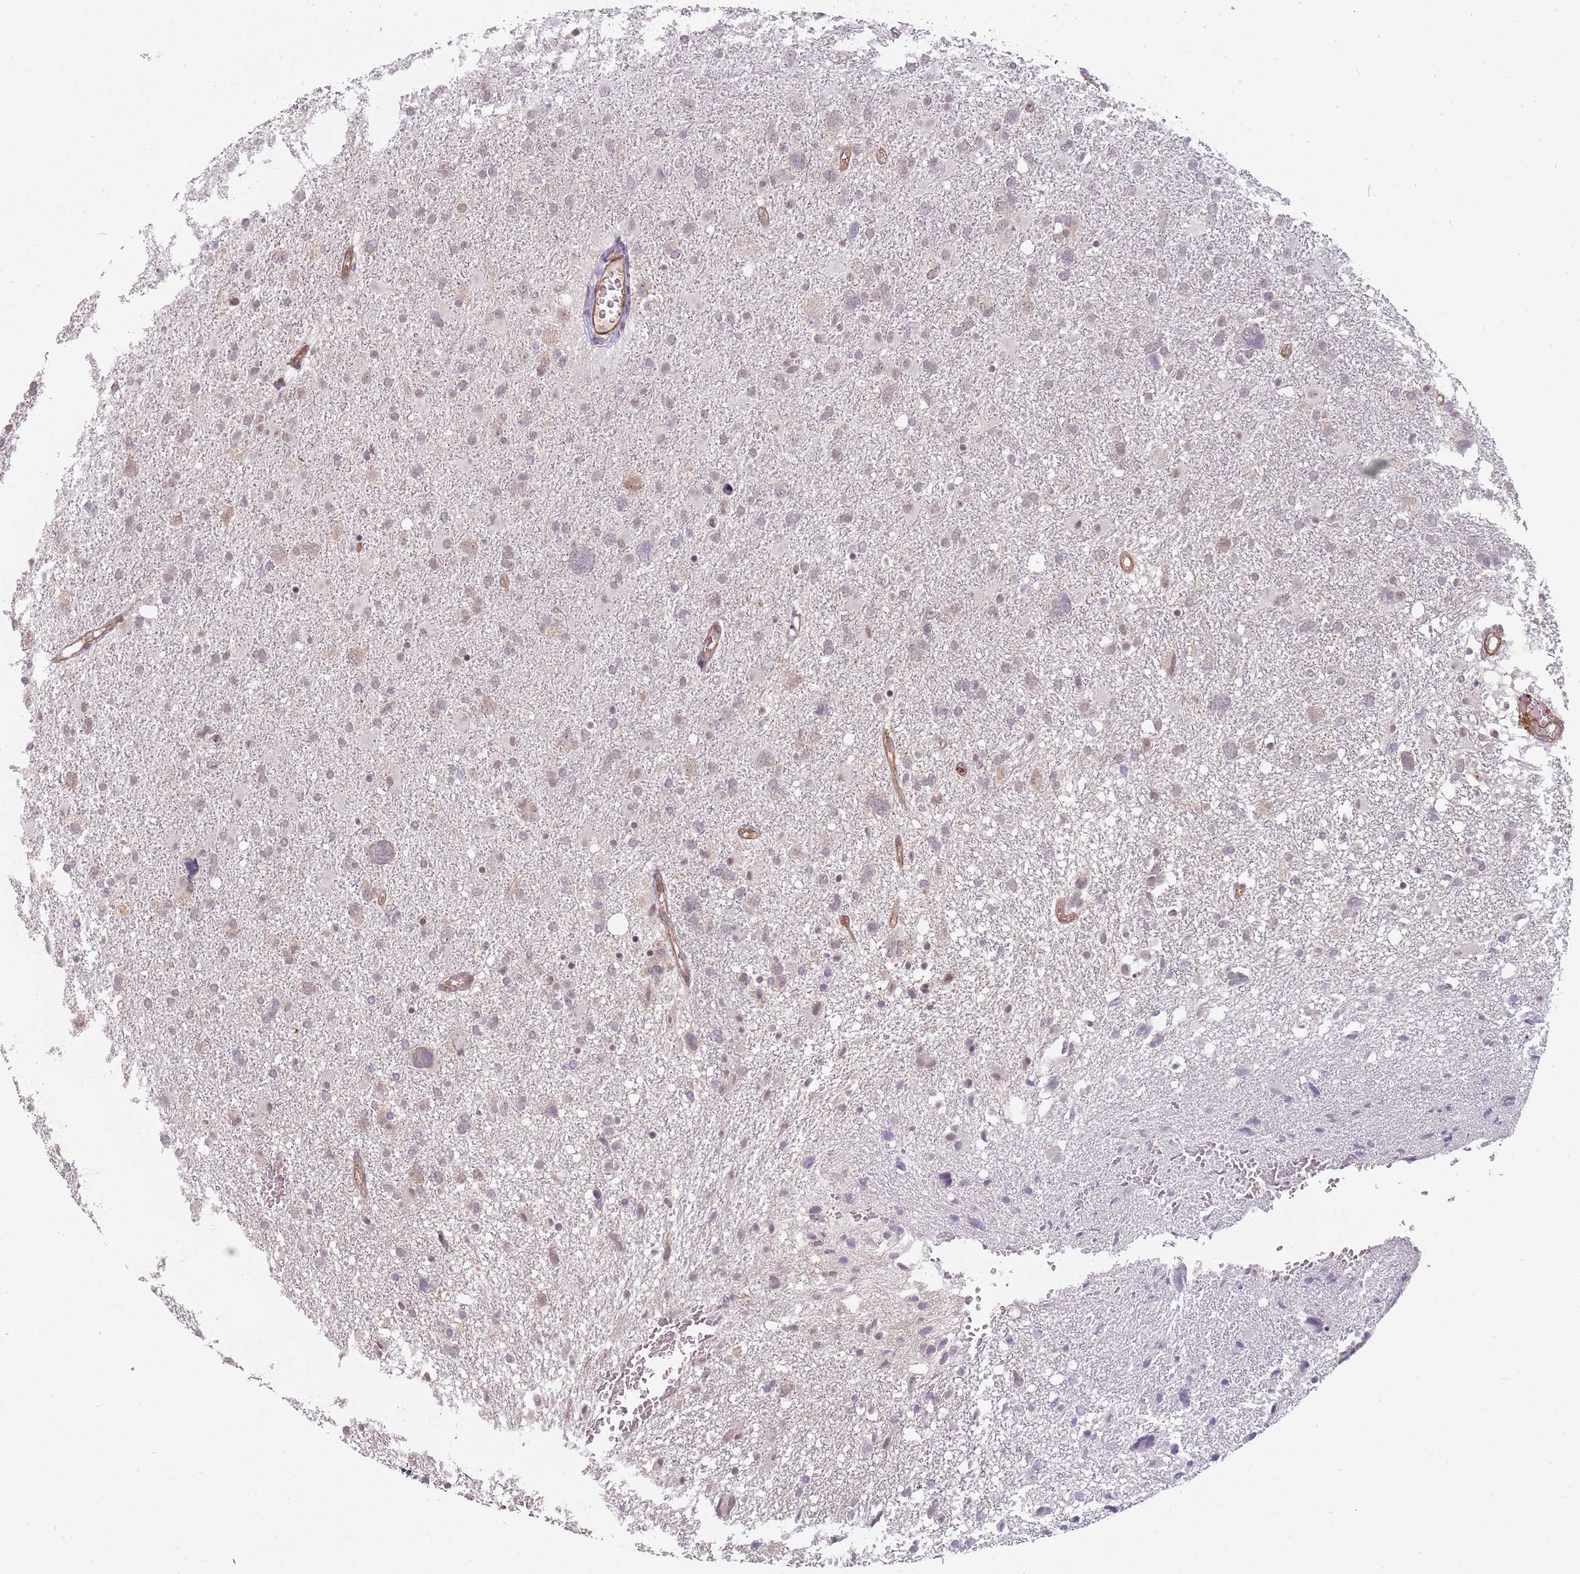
{"staining": {"intensity": "negative", "quantity": "none", "location": "none"}, "tissue": "glioma", "cell_type": "Tumor cells", "image_type": "cancer", "snomed": [{"axis": "morphology", "description": "Glioma, malignant, High grade"}, {"axis": "topography", "description": "Brain"}], "caption": "DAB immunohistochemical staining of malignant high-grade glioma exhibits no significant staining in tumor cells. (DAB immunohistochemistry (IHC) with hematoxylin counter stain).", "gene": "PPP1R14C", "patient": {"sex": "male", "age": 61}}